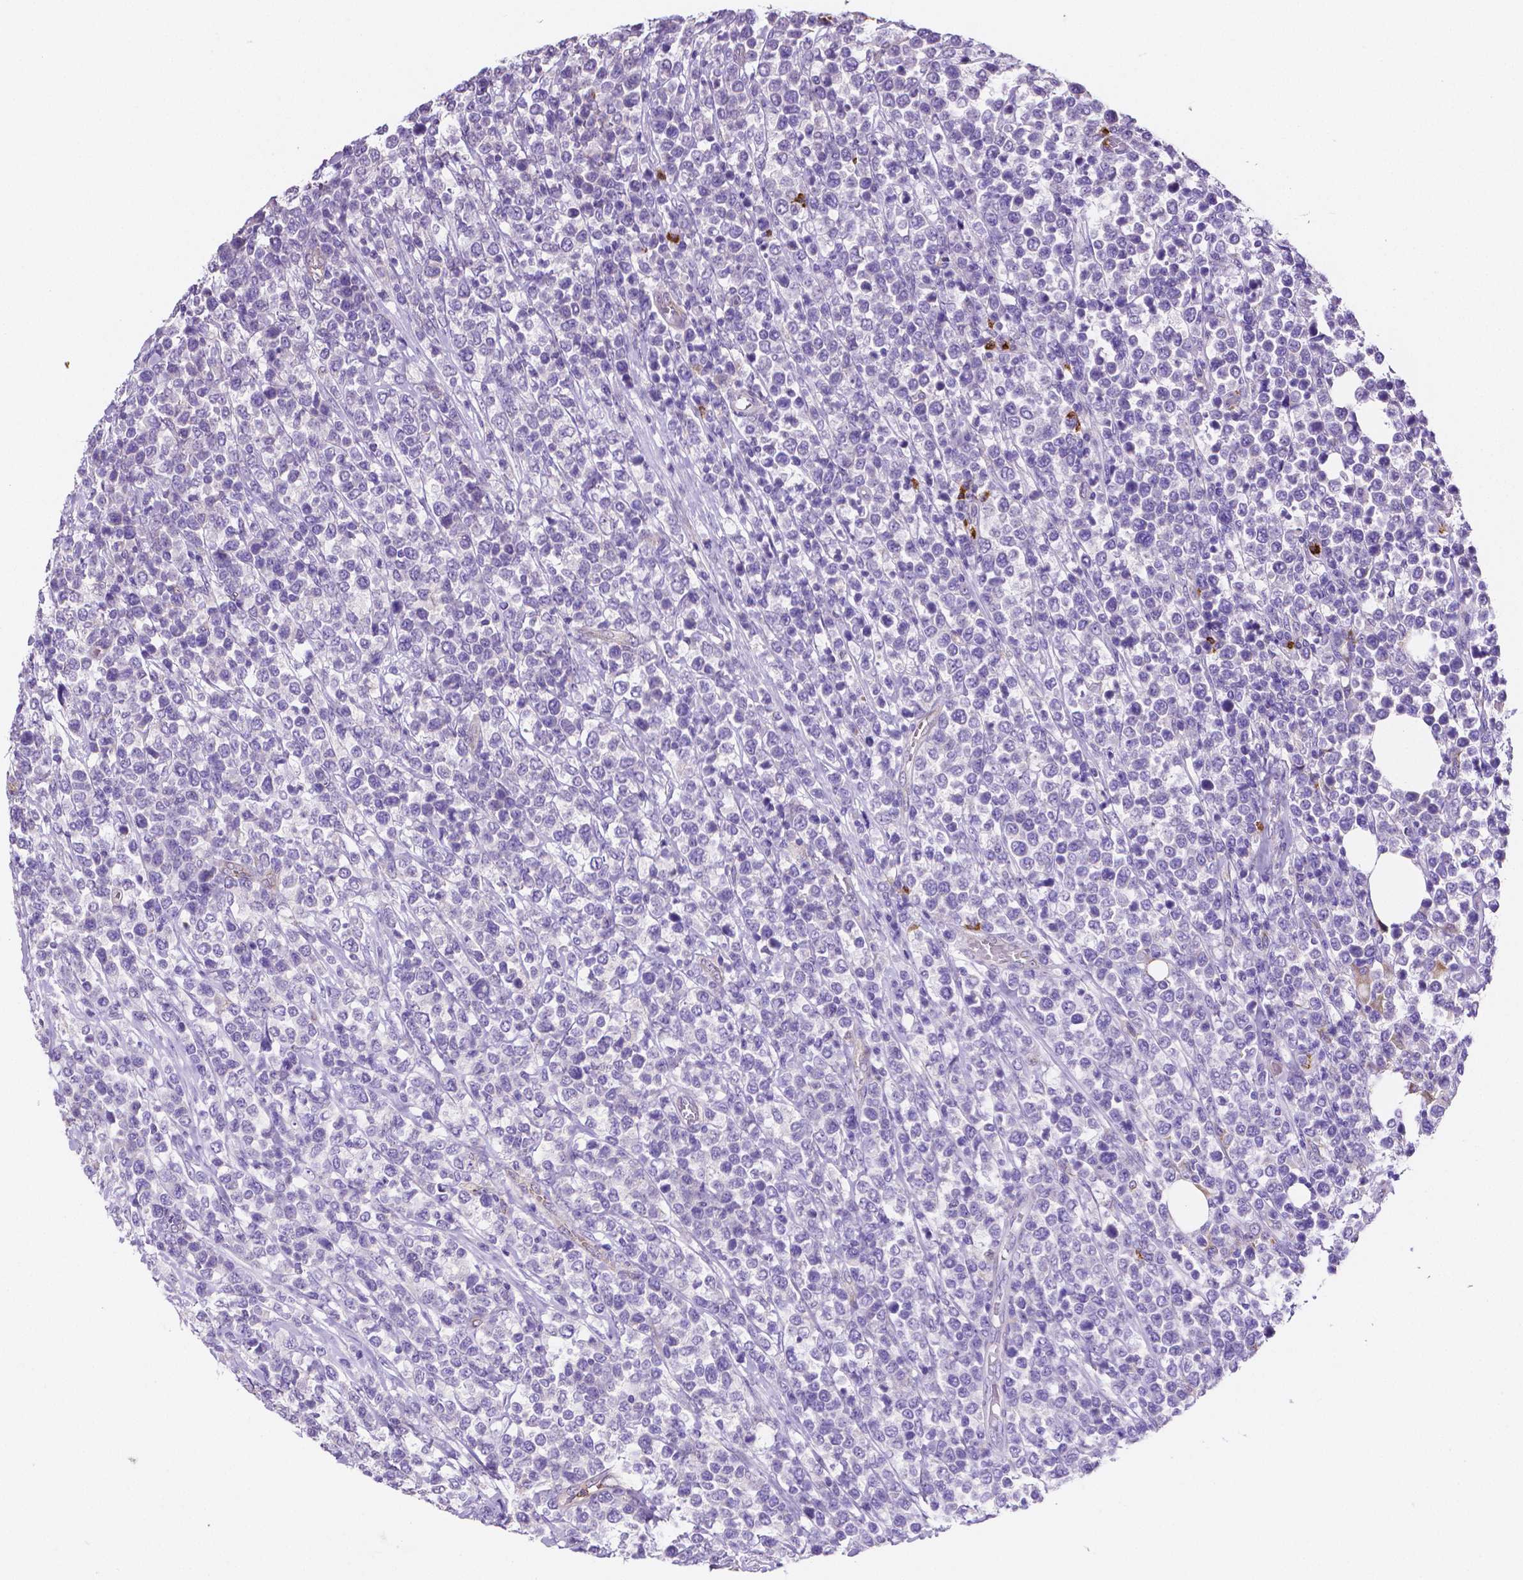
{"staining": {"intensity": "negative", "quantity": "none", "location": "none"}, "tissue": "lymphoma", "cell_type": "Tumor cells", "image_type": "cancer", "snomed": [{"axis": "morphology", "description": "Malignant lymphoma, non-Hodgkin's type, High grade"}, {"axis": "topography", "description": "Soft tissue"}], "caption": "Immunohistochemistry (IHC) of lymphoma demonstrates no positivity in tumor cells.", "gene": "MMP9", "patient": {"sex": "female", "age": 56}}